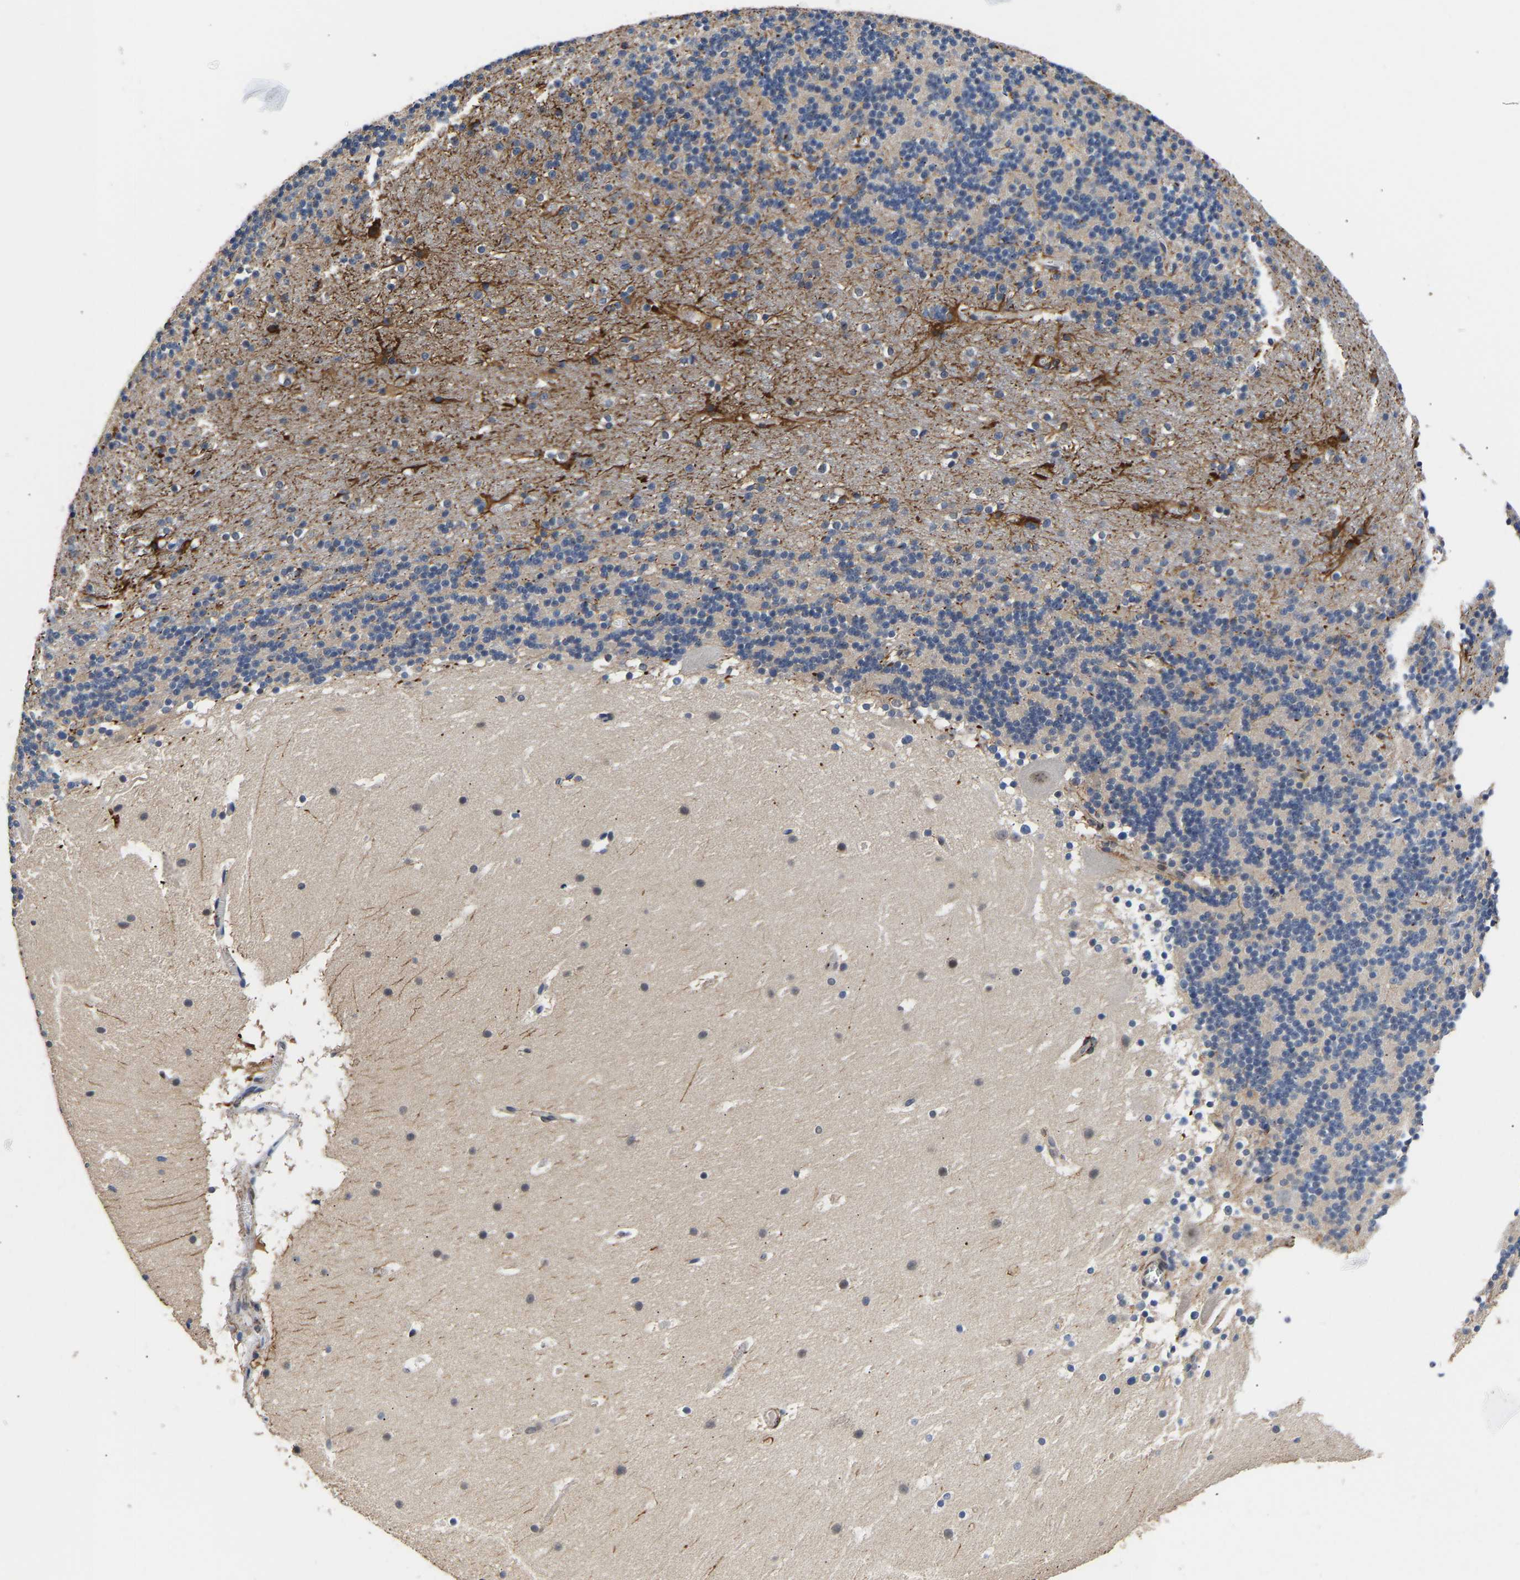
{"staining": {"intensity": "negative", "quantity": "none", "location": "none"}, "tissue": "cerebellum", "cell_type": "Cells in granular layer", "image_type": "normal", "snomed": [{"axis": "morphology", "description": "Normal tissue, NOS"}, {"axis": "topography", "description": "Cerebellum"}], "caption": "Cells in granular layer show no significant positivity in benign cerebellum. (DAB IHC, high magnification).", "gene": "METTL16", "patient": {"sex": "male", "age": 45}}